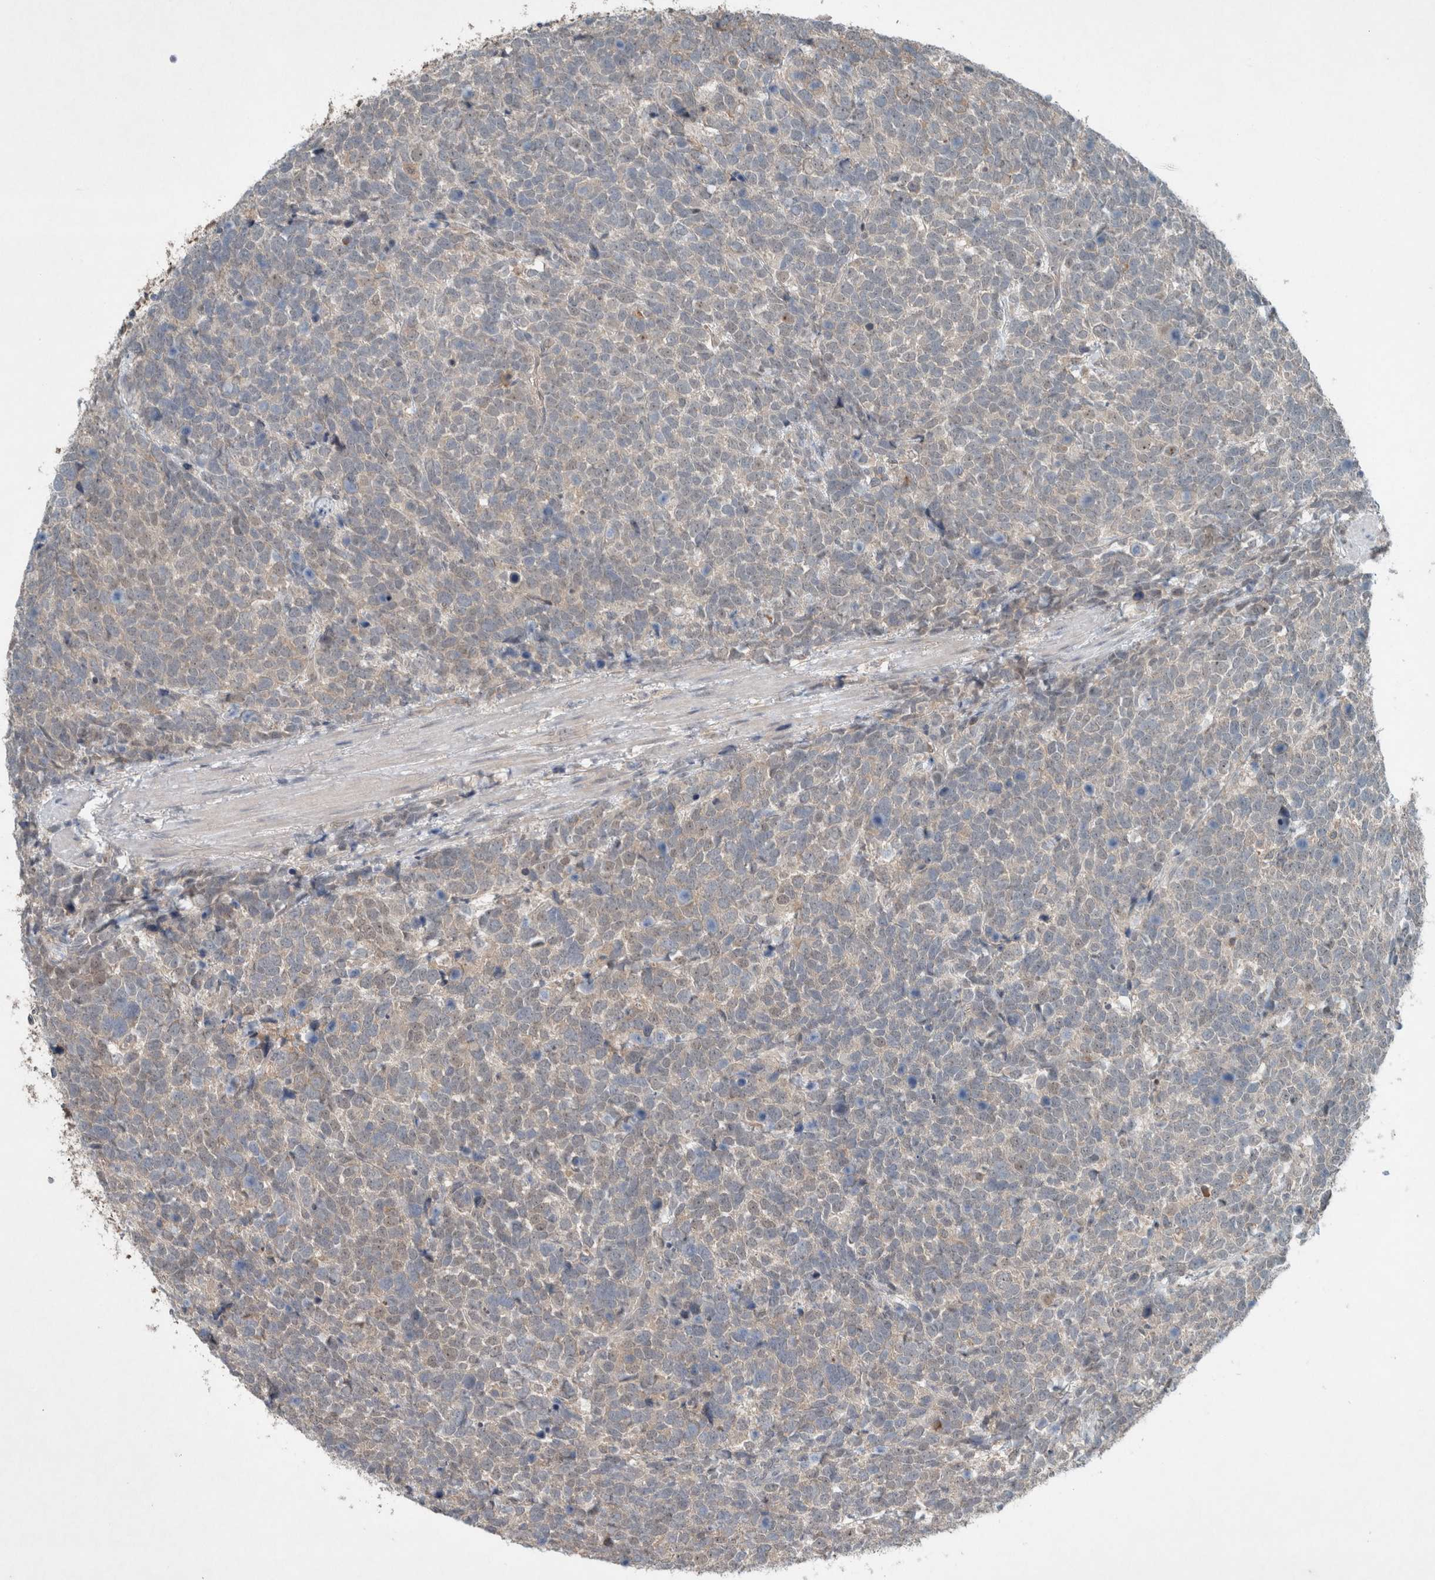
{"staining": {"intensity": "weak", "quantity": "<25%", "location": "cytoplasmic/membranous,nuclear"}, "tissue": "urothelial cancer", "cell_type": "Tumor cells", "image_type": "cancer", "snomed": [{"axis": "morphology", "description": "Urothelial carcinoma, High grade"}, {"axis": "topography", "description": "Urinary bladder"}], "caption": "Immunohistochemistry (IHC) image of neoplastic tissue: urothelial cancer stained with DAB (3,3'-diaminobenzidine) demonstrates no significant protein positivity in tumor cells. Nuclei are stained in blue.", "gene": "RALGDS", "patient": {"sex": "female", "age": 82}}